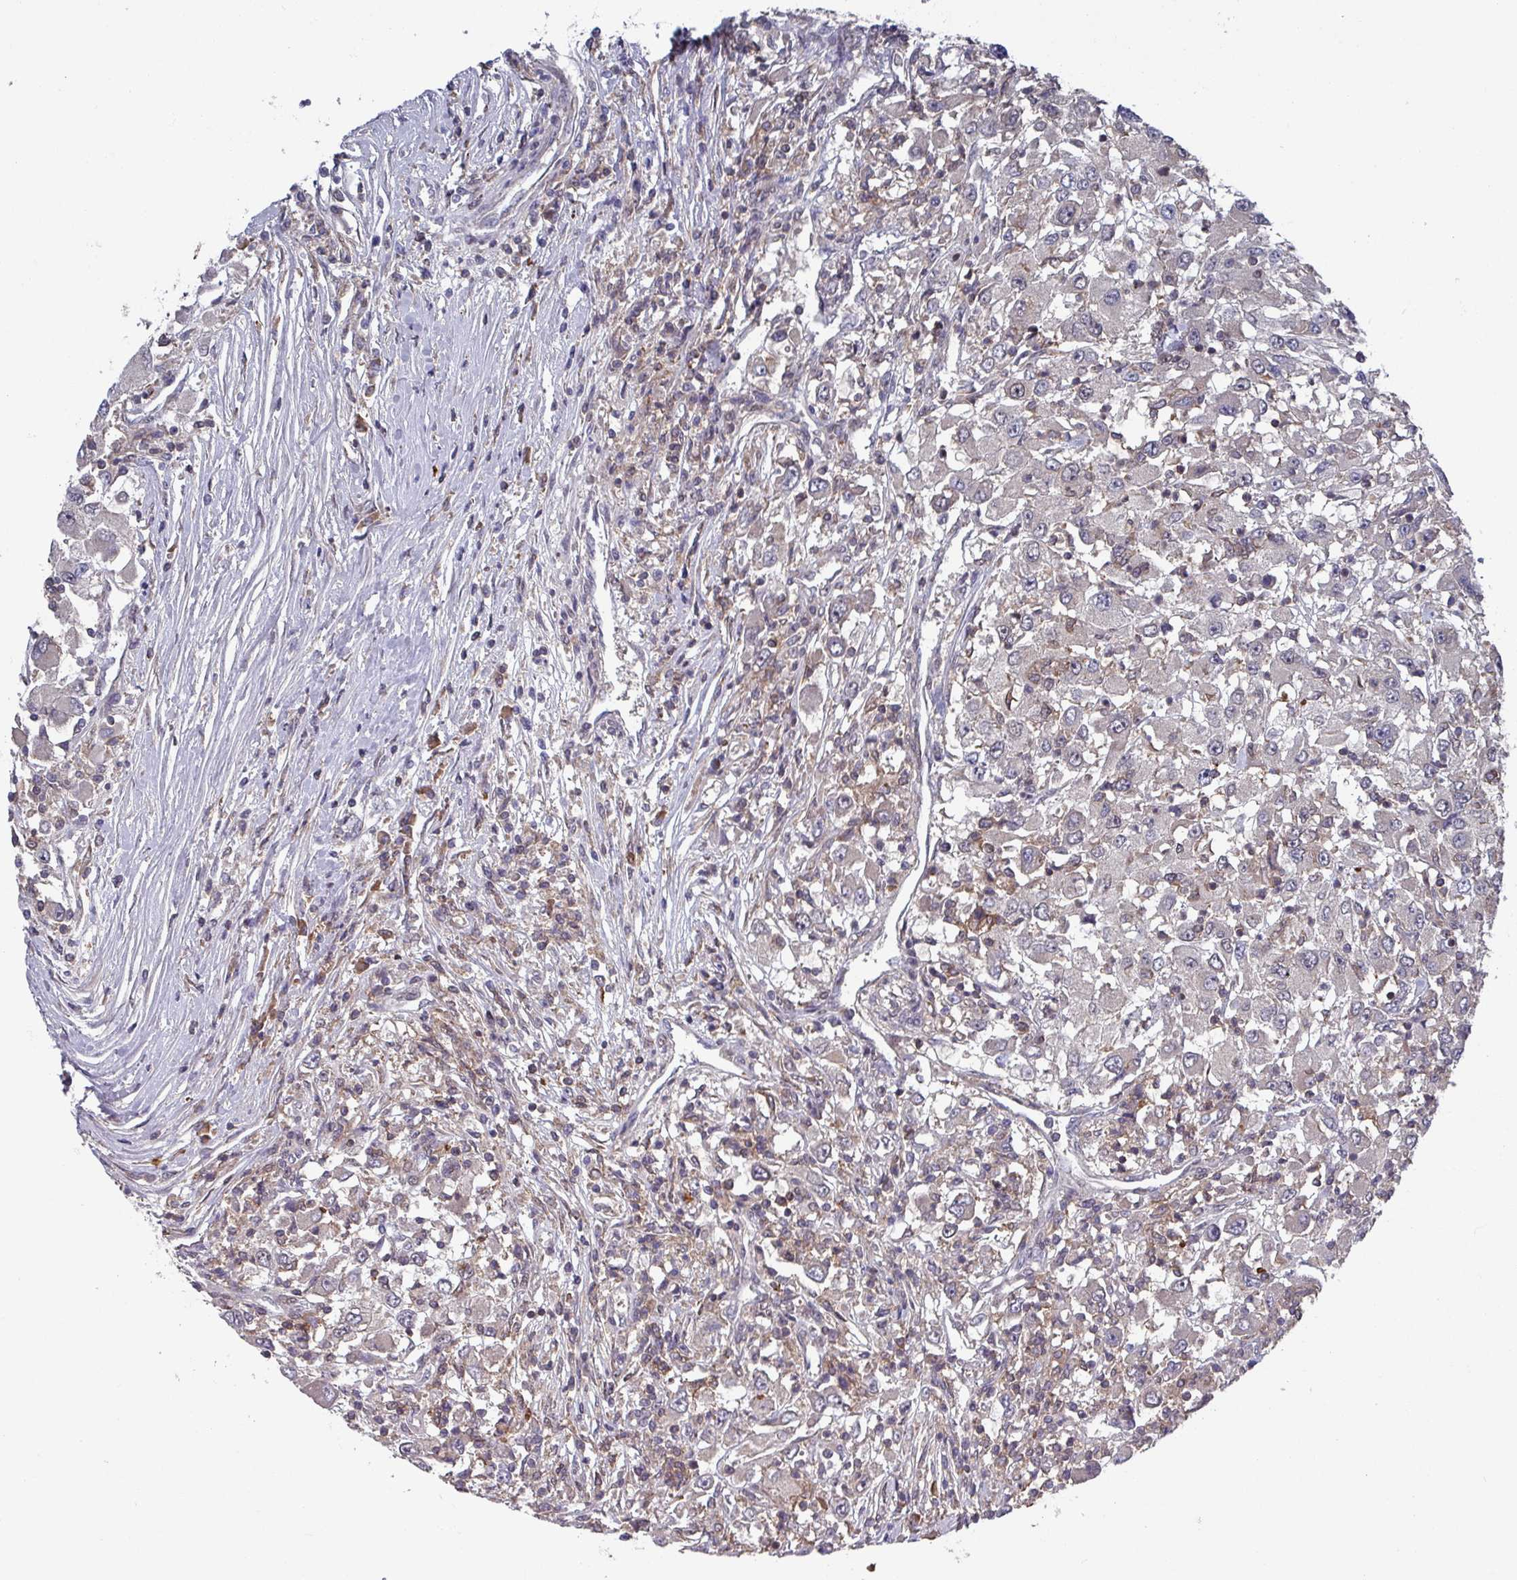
{"staining": {"intensity": "negative", "quantity": "none", "location": "none"}, "tissue": "renal cancer", "cell_type": "Tumor cells", "image_type": "cancer", "snomed": [{"axis": "morphology", "description": "Adenocarcinoma, NOS"}, {"axis": "topography", "description": "Kidney"}], "caption": "This micrograph is of renal cancer stained with immunohistochemistry (IHC) to label a protein in brown with the nuclei are counter-stained blue. There is no positivity in tumor cells.", "gene": "PRRX1", "patient": {"sex": "female", "age": 67}}